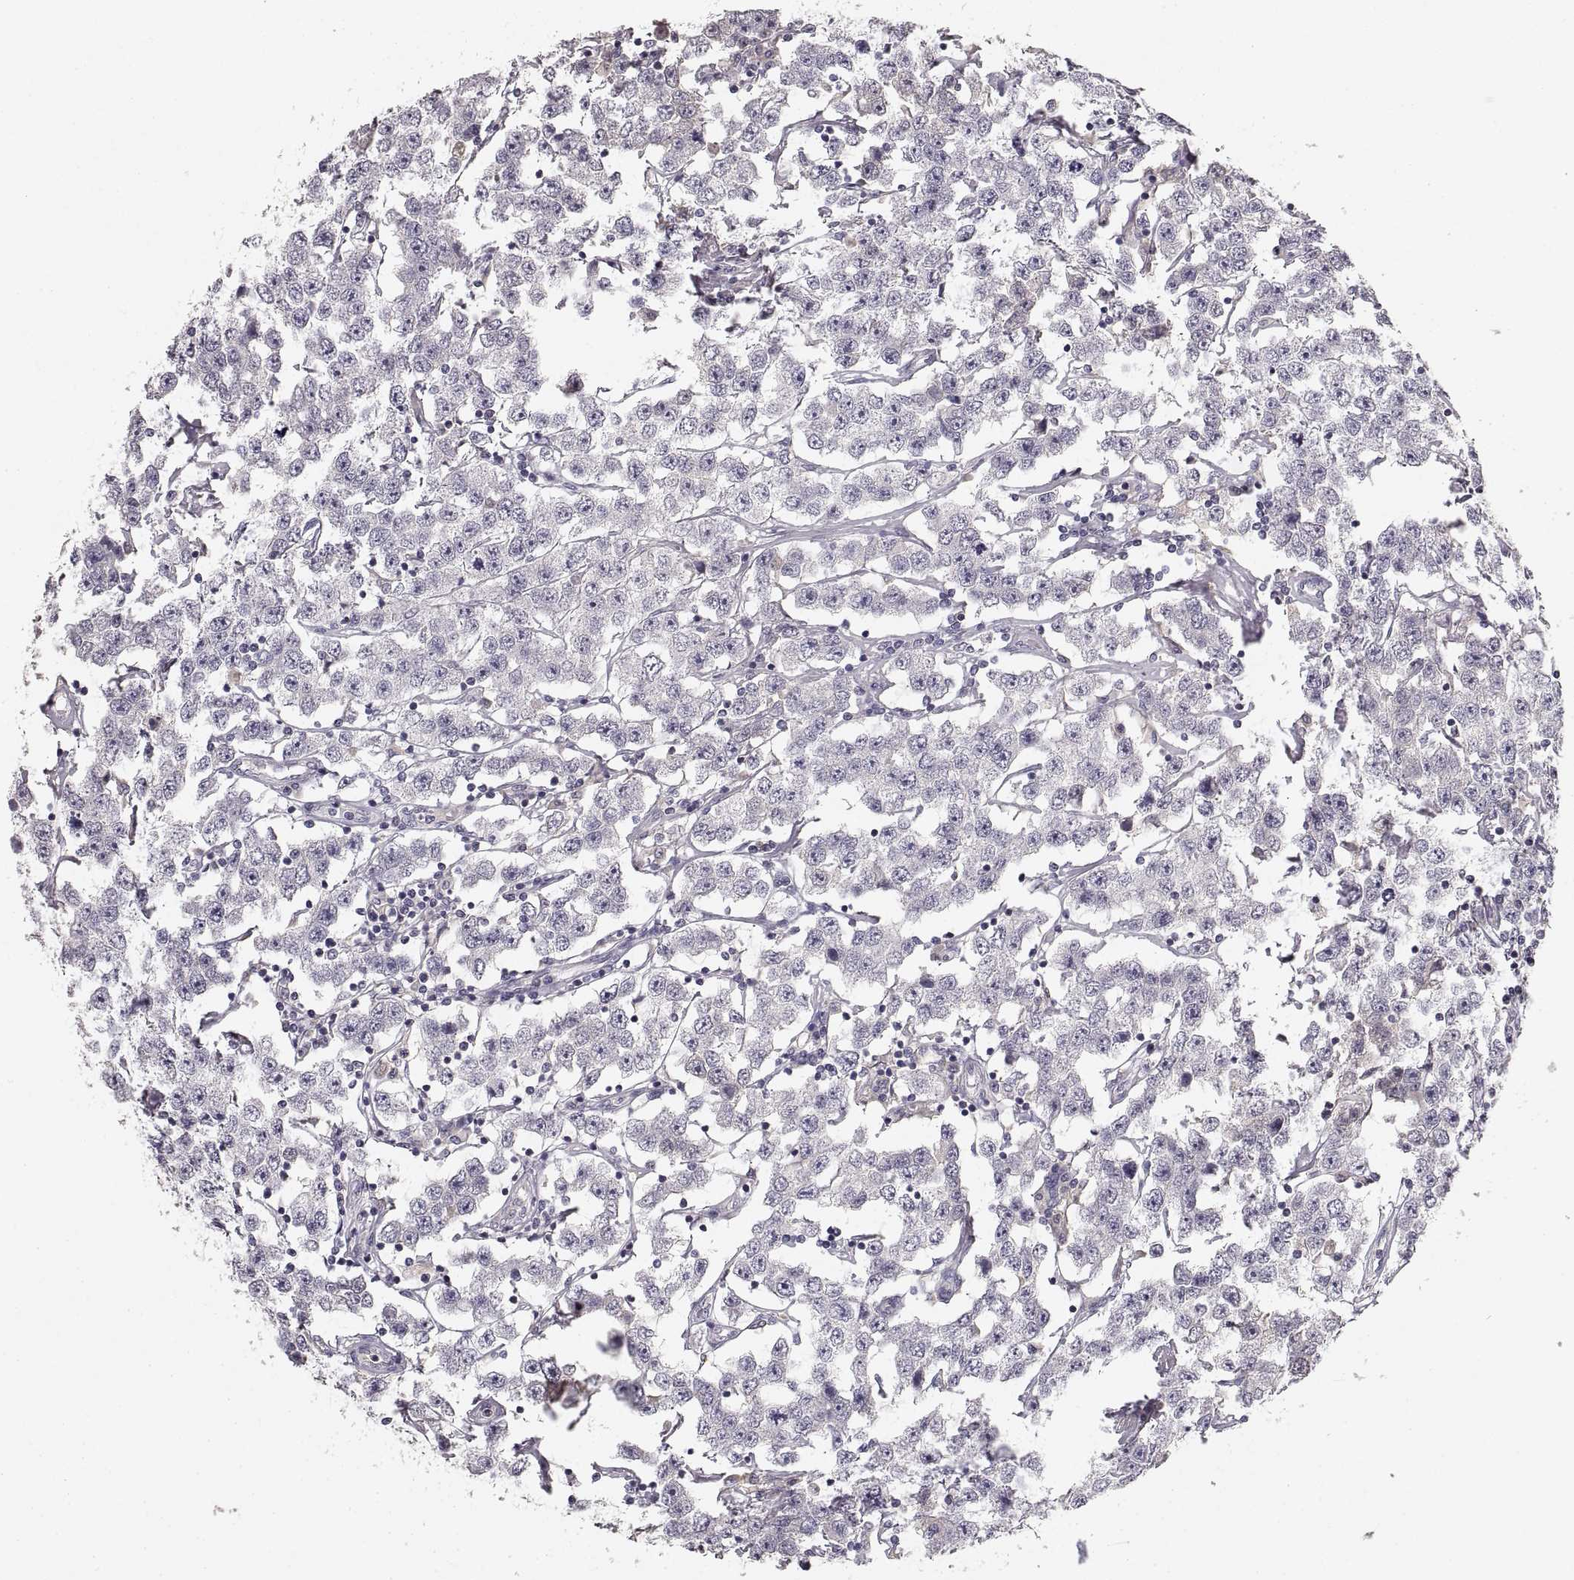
{"staining": {"intensity": "negative", "quantity": "none", "location": "none"}, "tissue": "testis cancer", "cell_type": "Tumor cells", "image_type": "cancer", "snomed": [{"axis": "morphology", "description": "Seminoma, NOS"}, {"axis": "topography", "description": "Testis"}], "caption": "This image is of seminoma (testis) stained with IHC to label a protein in brown with the nuclei are counter-stained blue. There is no staining in tumor cells.", "gene": "RUNDC3A", "patient": {"sex": "male", "age": 52}}